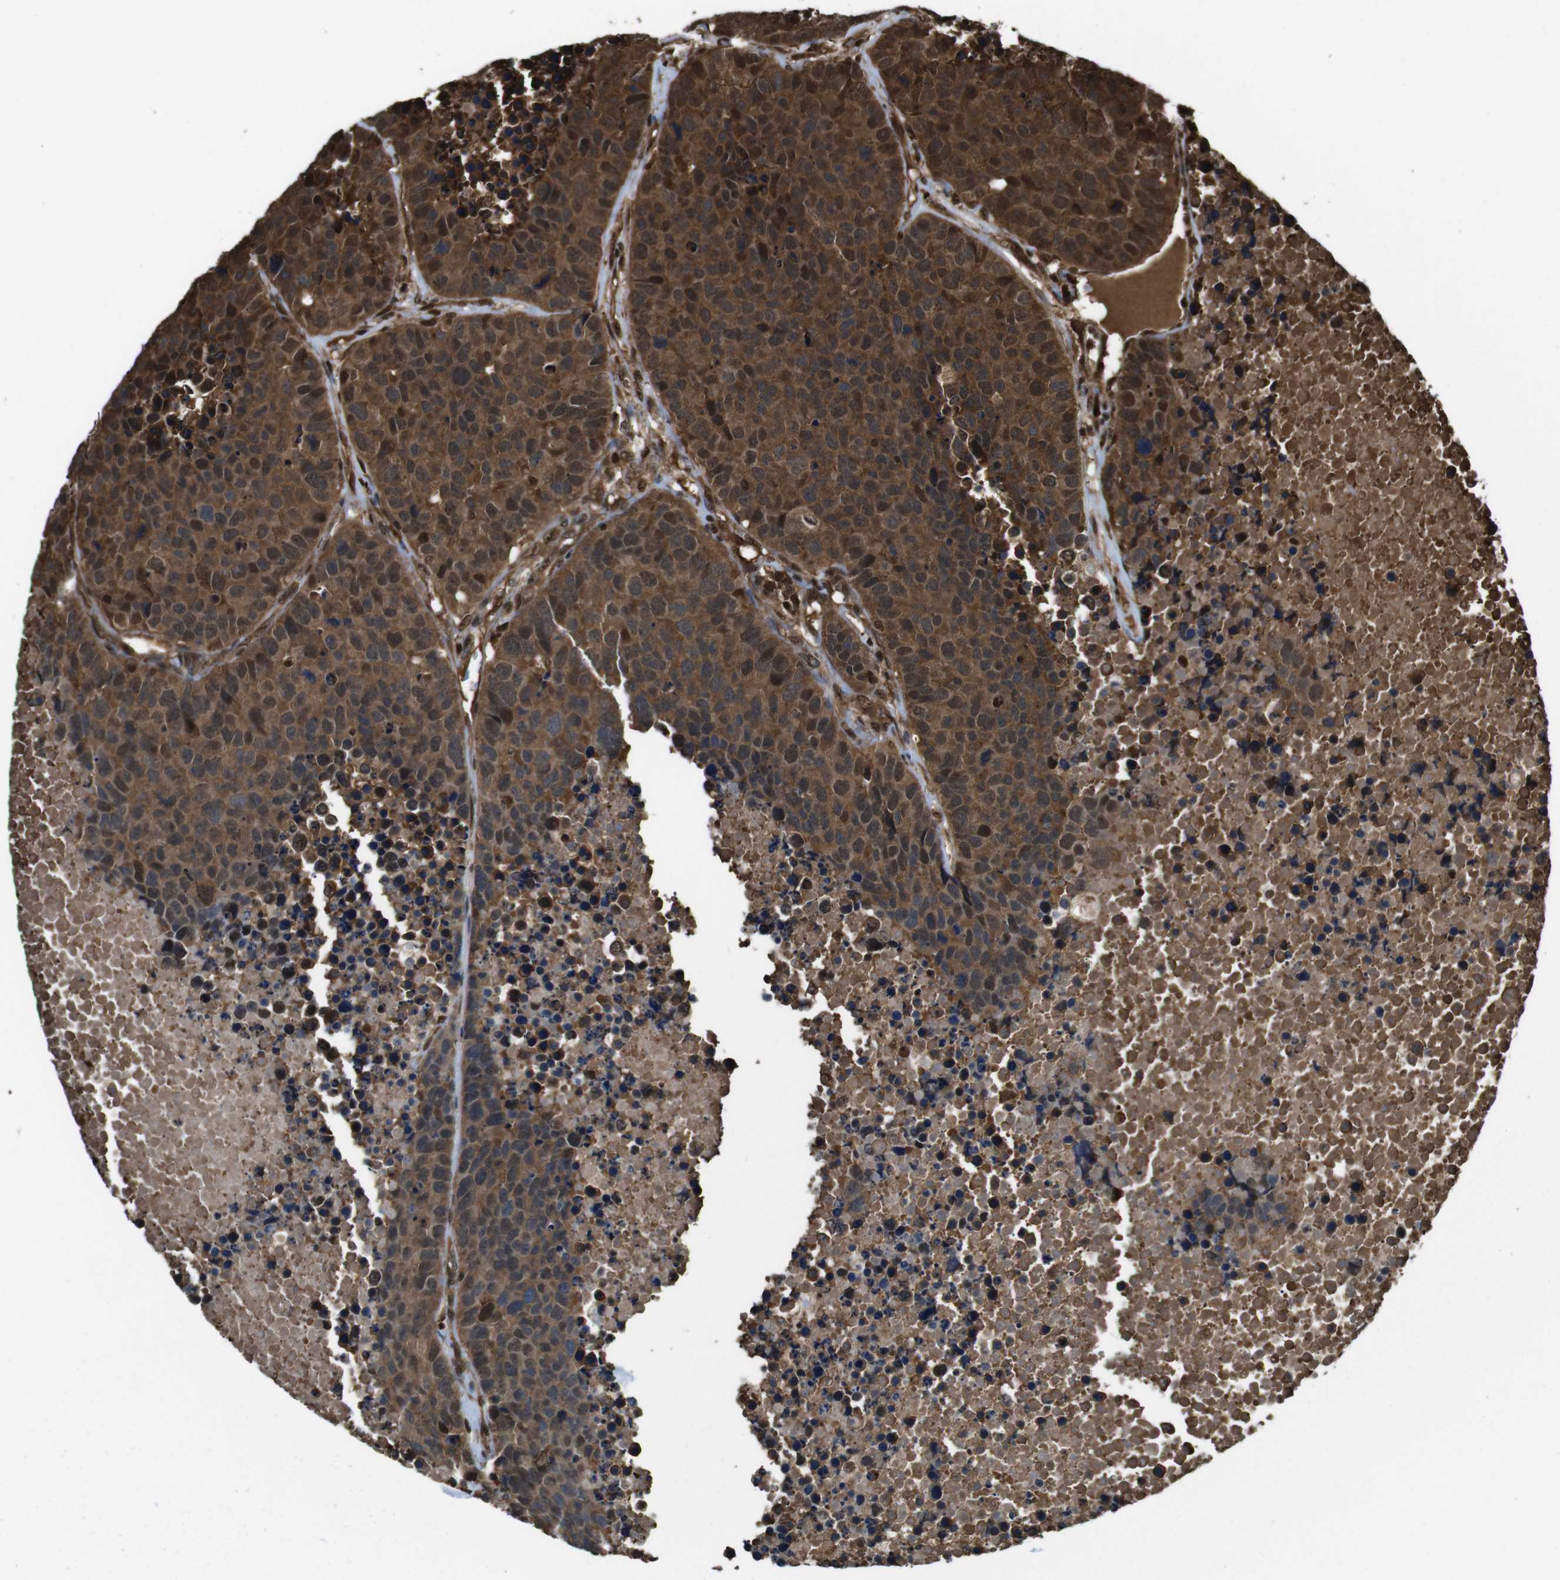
{"staining": {"intensity": "strong", "quantity": ">75%", "location": "cytoplasmic/membranous,nuclear"}, "tissue": "carcinoid", "cell_type": "Tumor cells", "image_type": "cancer", "snomed": [{"axis": "morphology", "description": "Carcinoid, malignant, NOS"}, {"axis": "topography", "description": "Lung"}], "caption": "DAB (3,3'-diaminobenzidine) immunohistochemical staining of carcinoid (malignant) exhibits strong cytoplasmic/membranous and nuclear protein positivity in approximately >75% of tumor cells. Ihc stains the protein in brown and the nuclei are stained blue.", "gene": "VCP", "patient": {"sex": "male", "age": 60}}